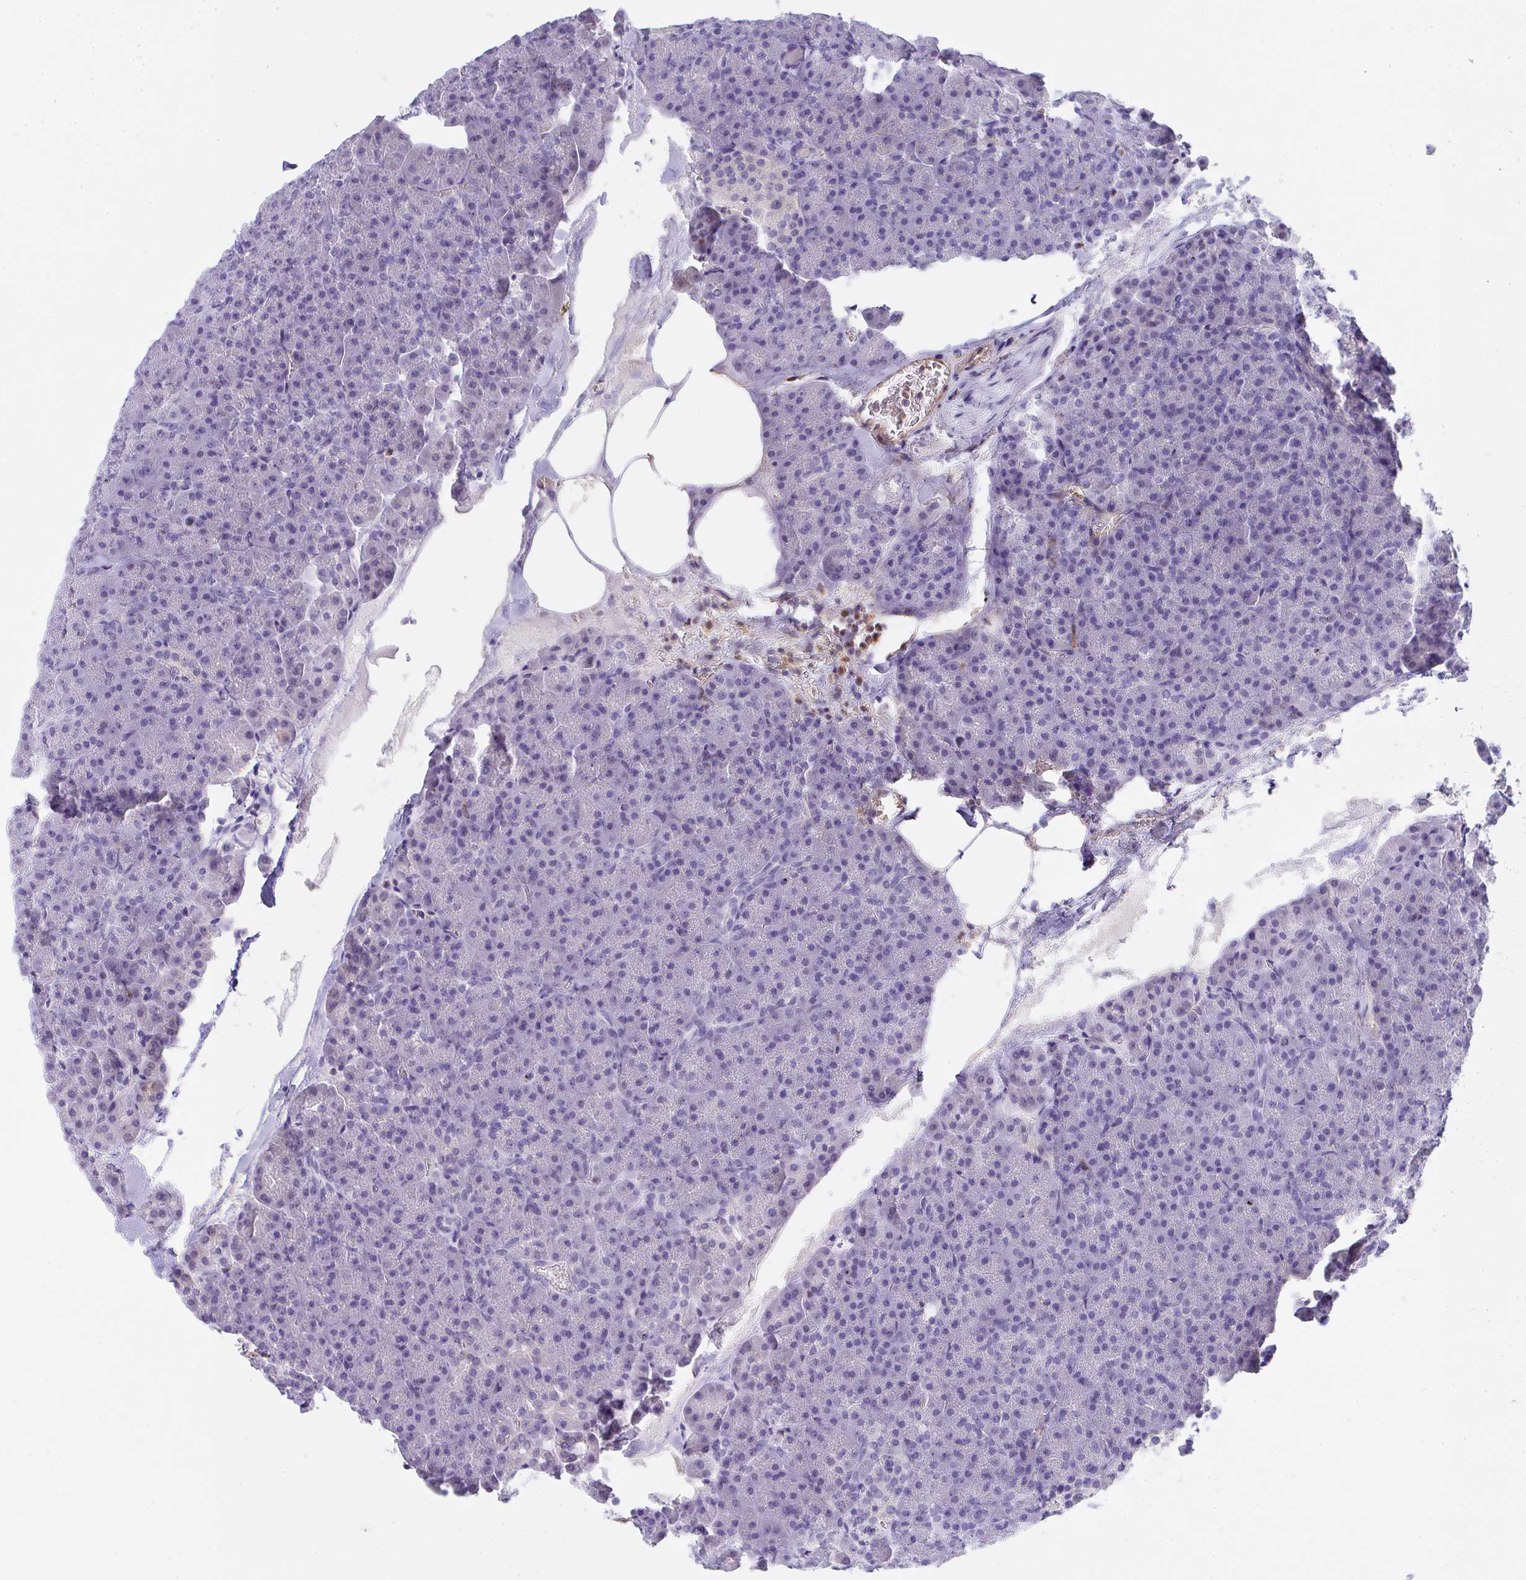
{"staining": {"intensity": "negative", "quantity": "none", "location": "none"}, "tissue": "pancreas", "cell_type": "Exocrine glandular cells", "image_type": "normal", "snomed": [{"axis": "morphology", "description": "Normal tissue, NOS"}, {"axis": "topography", "description": "Pancreas"}], "caption": "Immunohistochemistry image of unremarkable pancreas stained for a protein (brown), which displays no staining in exocrine glandular cells.", "gene": "TNFAIP8", "patient": {"sex": "female", "age": 74}}